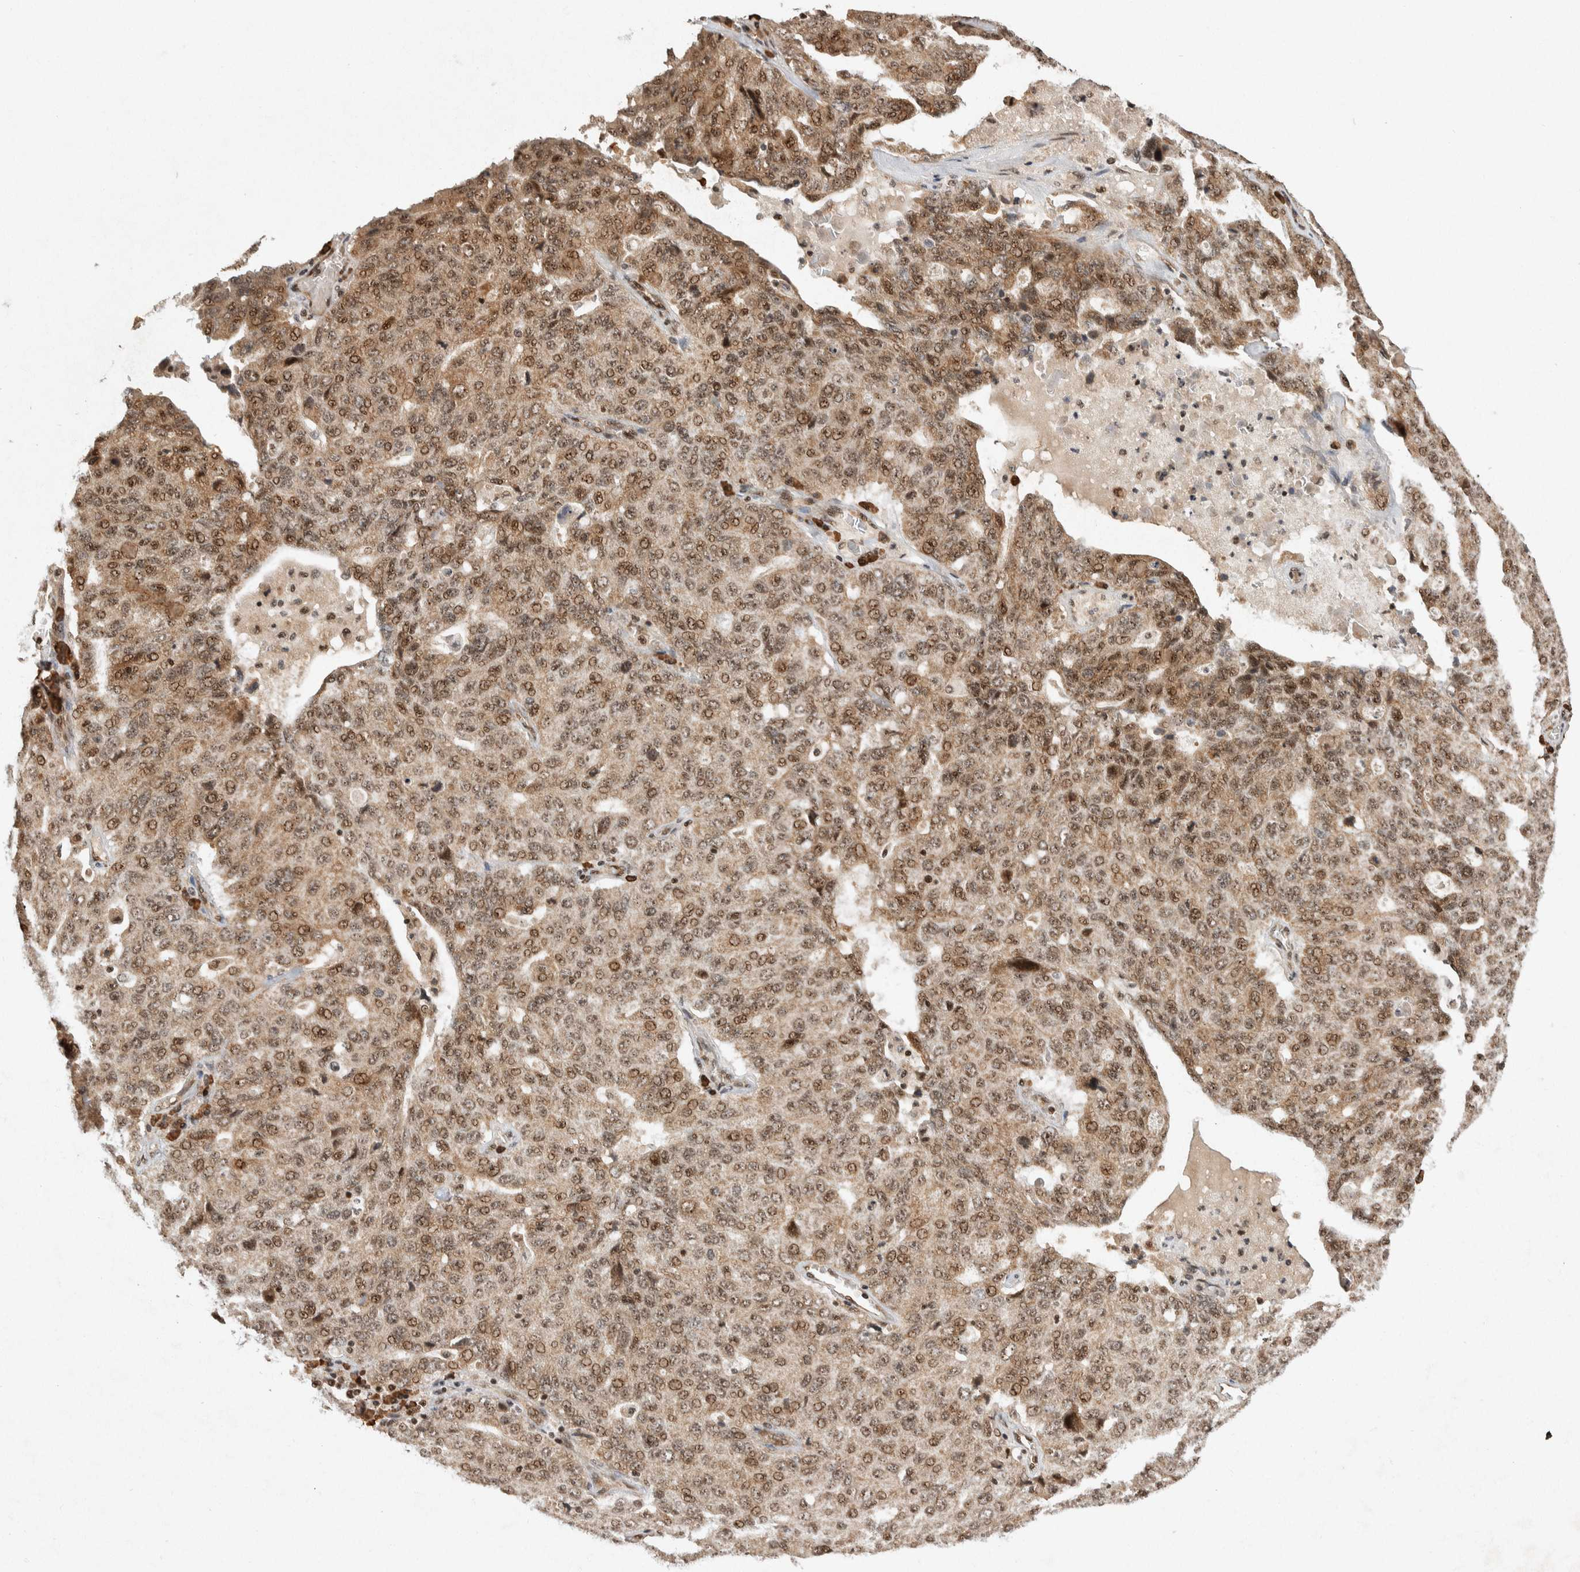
{"staining": {"intensity": "moderate", "quantity": ">75%", "location": "cytoplasmic/membranous,nuclear"}, "tissue": "ovarian cancer", "cell_type": "Tumor cells", "image_type": "cancer", "snomed": [{"axis": "morphology", "description": "Carcinoma, endometroid"}, {"axis": "topography", "description": "Ovary"}], "caption": "Tumor cells display medium levels of moderate cytoplasmic/membranous and nuclear positivity in approximately >75% of cells in human ovarian cancer (endometroid carcinoma). (DAB IHC with brightfield microscopy, high magnification).", "gene": "TOR1B", "patient": {"sex": "female", "age": 62}}